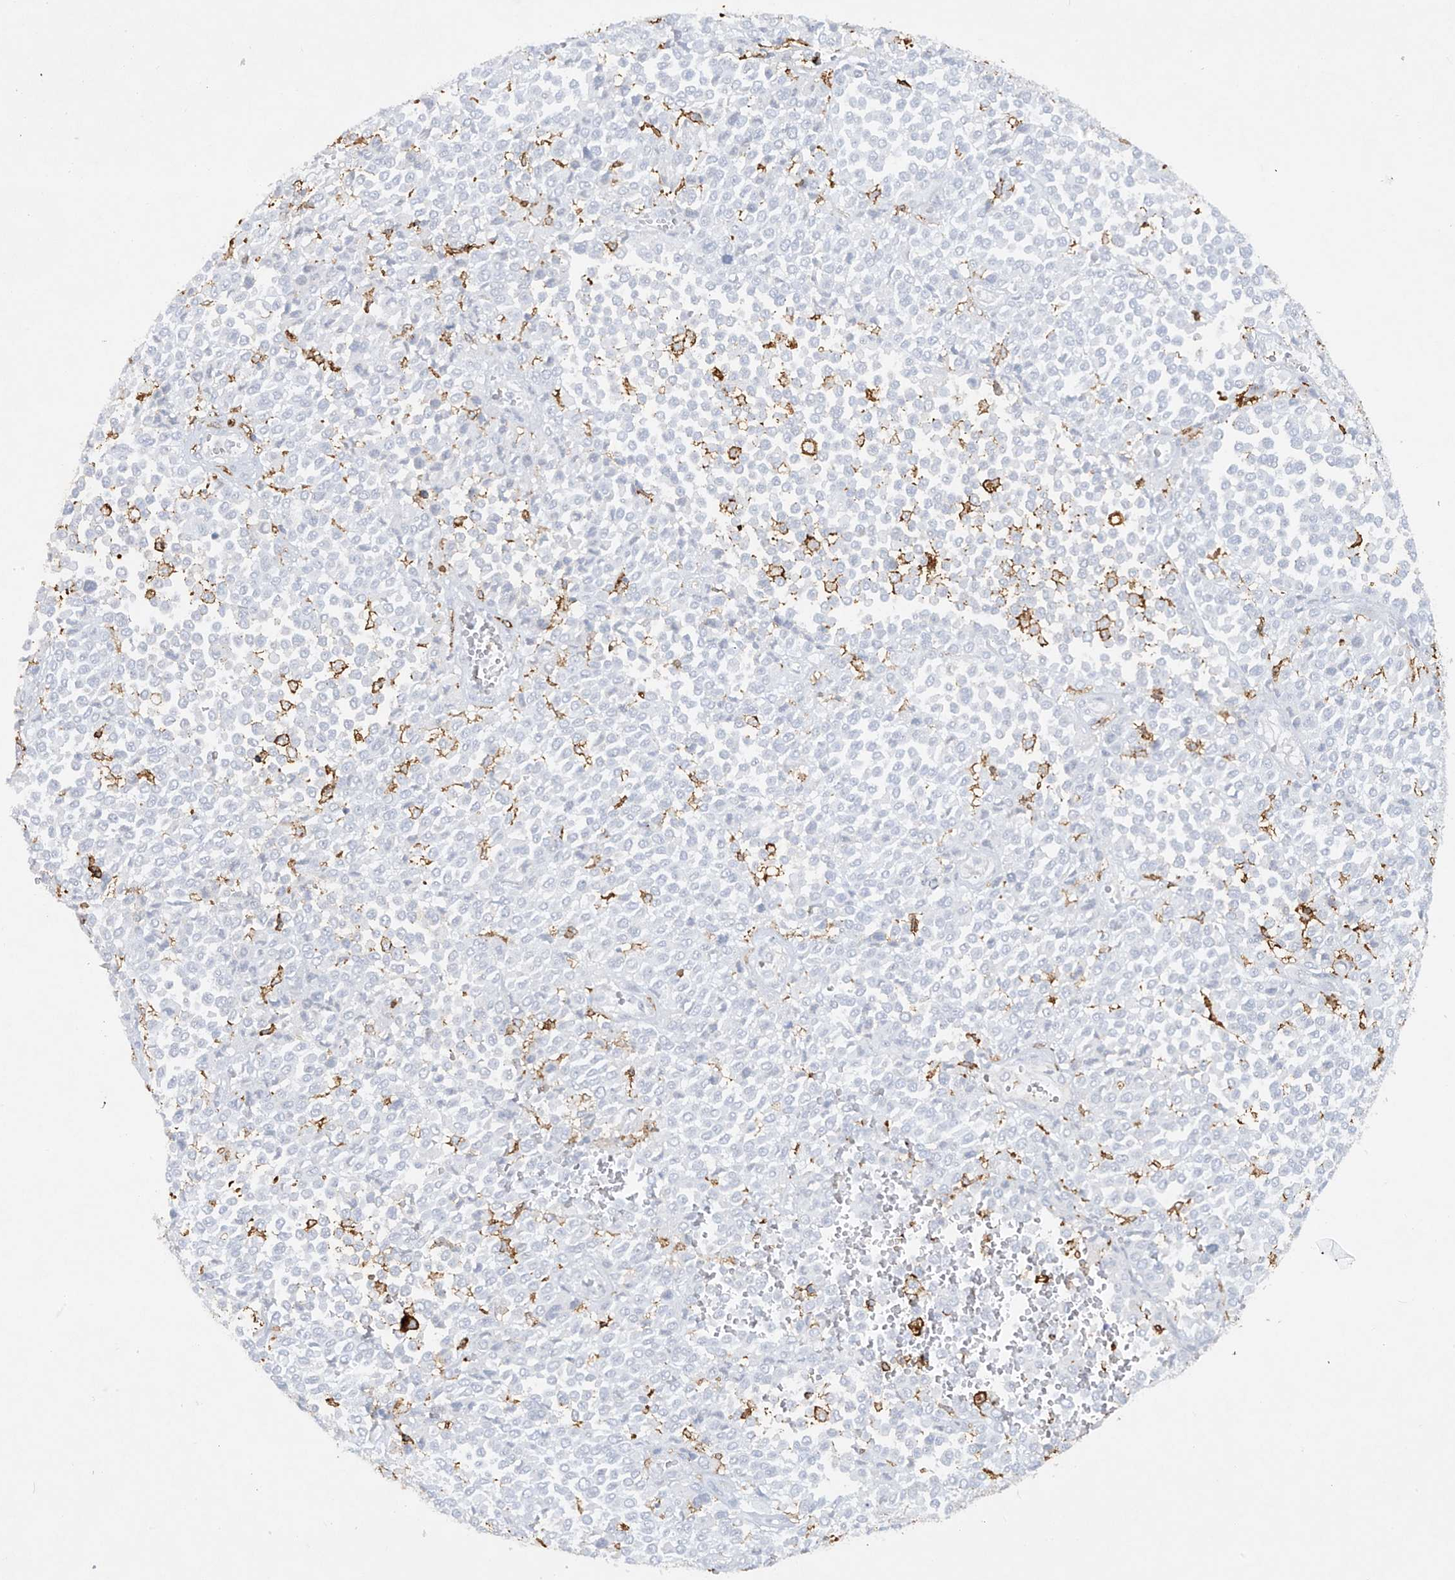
{"staining": {"intensity": "negative", "quantity": "none", "location": "none"}, "tissue": "melanoma", "cell_type": "Tumor cells", "image_type": "cancer", "snomed": [{"axis": "morphology", "description": "Malignant melanoma, Metastatic site"}, {"axis": "topography", "description": "Pancreas"}], "caption": "High power microscopy photomicrograph of an immunohistochemistry (IHC) photomicrograph of malignant melanoma (metastatic site), revealing no significant expression in tumor cells.", "gene": "FCGR3A", "patient": {"sex": "female", "age": 30}}